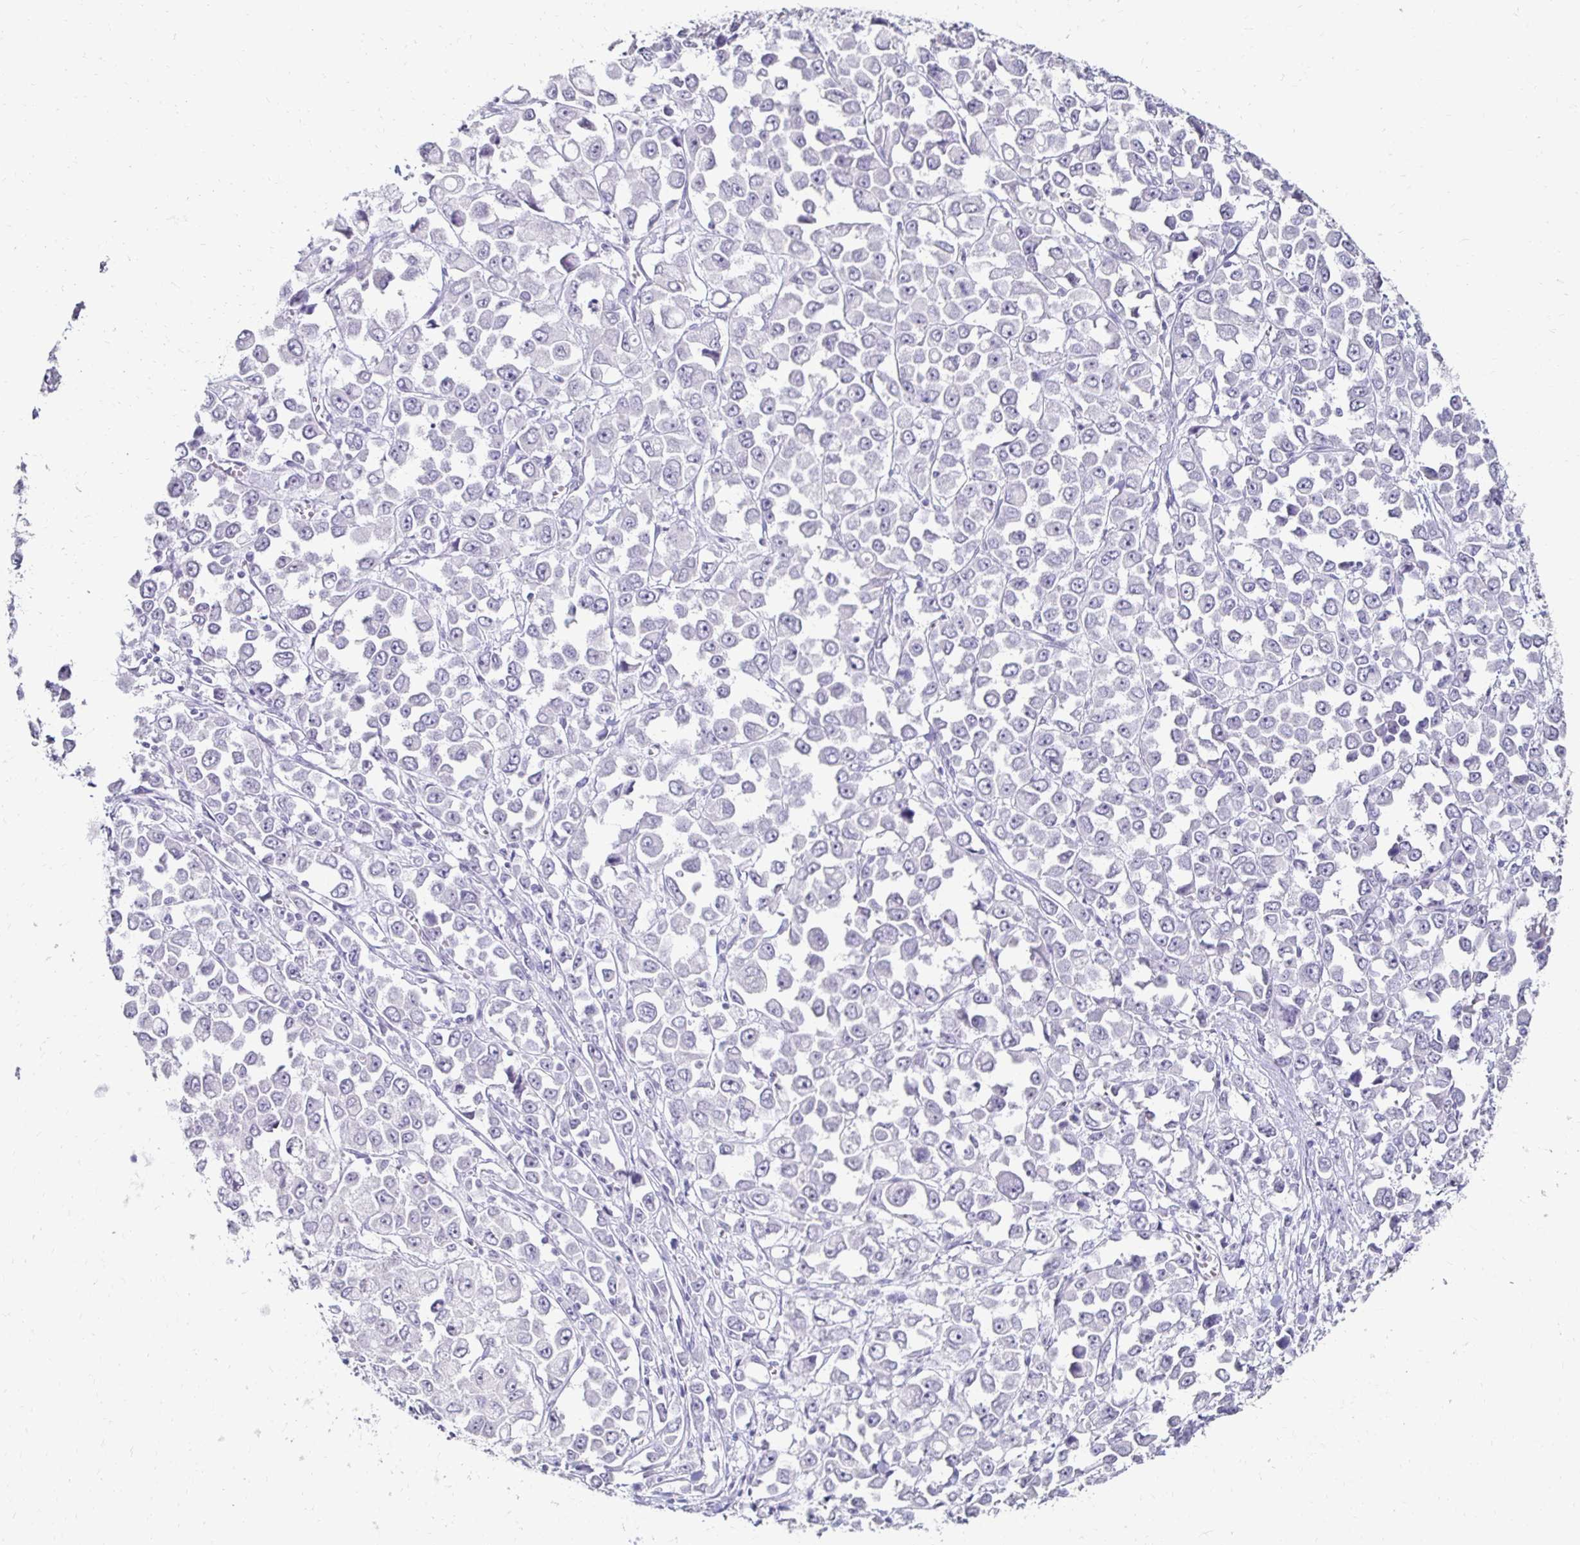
{"staining": {"intensity": "negative", "quantity": "none", "location": "none"}, "tissue": "stomach cancer", "cell_type": "Tumor cells", "image_type": "cancer", "snomed": [{"axis": "morphology", "description": "Adenocarcinoma, NOS"}, {"axis": "topography", "description": "Stomach, upper"}], "caption": "High magnification brightfield microscopy of adenocarcinoma (stomach) stained with DAB (brown) and counterstained with hematoxylin (blue): tumor cells show no significant staining.", "gene": "TOMM34", "patient": {"sex": "male", "age": 70}}